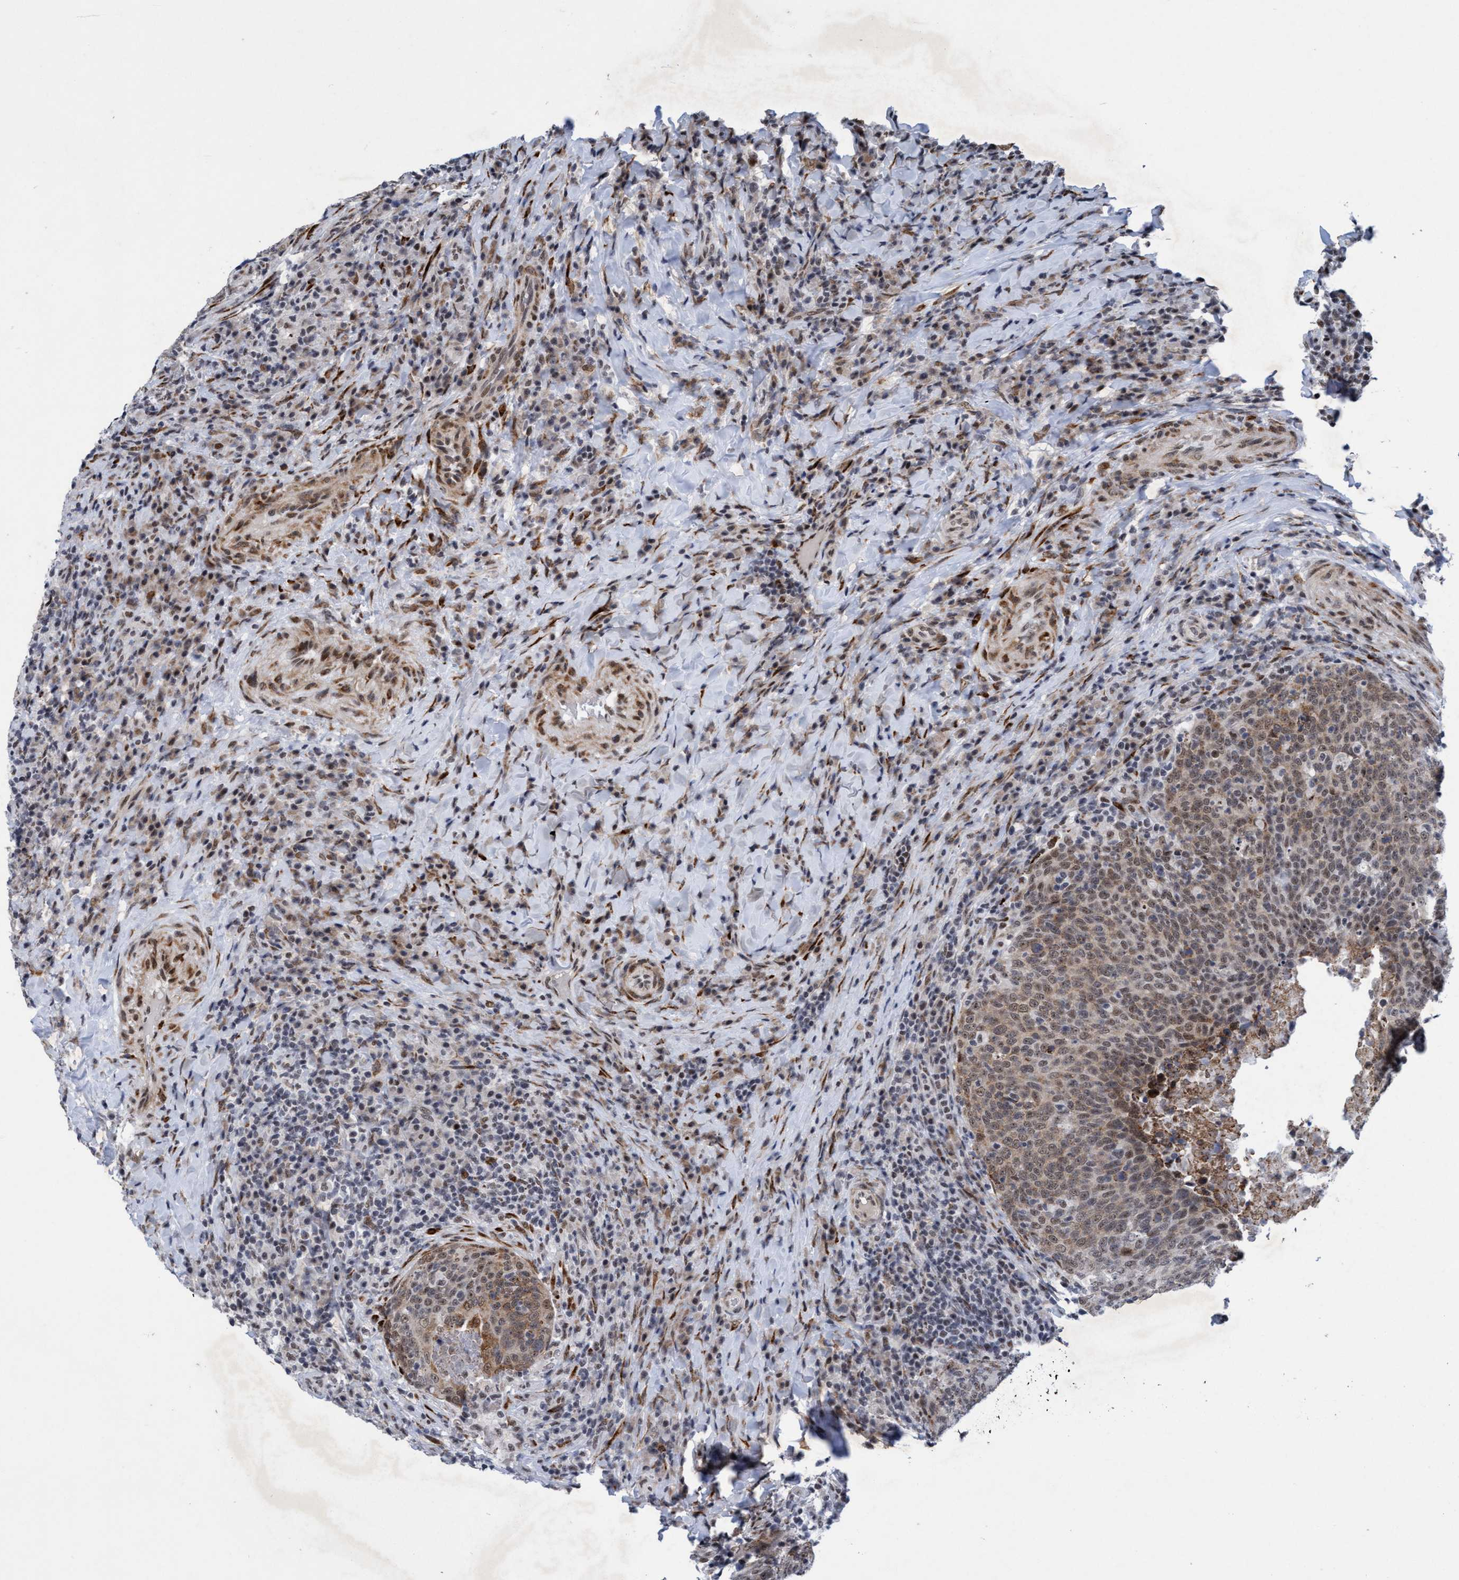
{"staining": {"intensity": "weak", "quantity": ">75%", "location": "cytoplasmic/membranous,nuclear"}, "tissue": "head and neck cancer", "cell_type": "Tumor cells", "image_type": "cancer", "snomed": [{"axis": "morphology", "description": "Squamous cell carcinoma, NOS"}, {"axis": "morphology", "description": "Squamous cell carcinoma, metastatic, NOS"}, {"axis": "topography", "description": "Lymph node"}, {"axis": "topography", "description": "Head-Neck"}], "caption": "Protein staining of squamous cell carcinoma (head and neck) tissue demonstrates weak cytoplasmic/membranous and nuclear expression in about >75% of tumor cells.", "gene": "GLT6D1", "patient": {"sex": "male", "age": 62}}